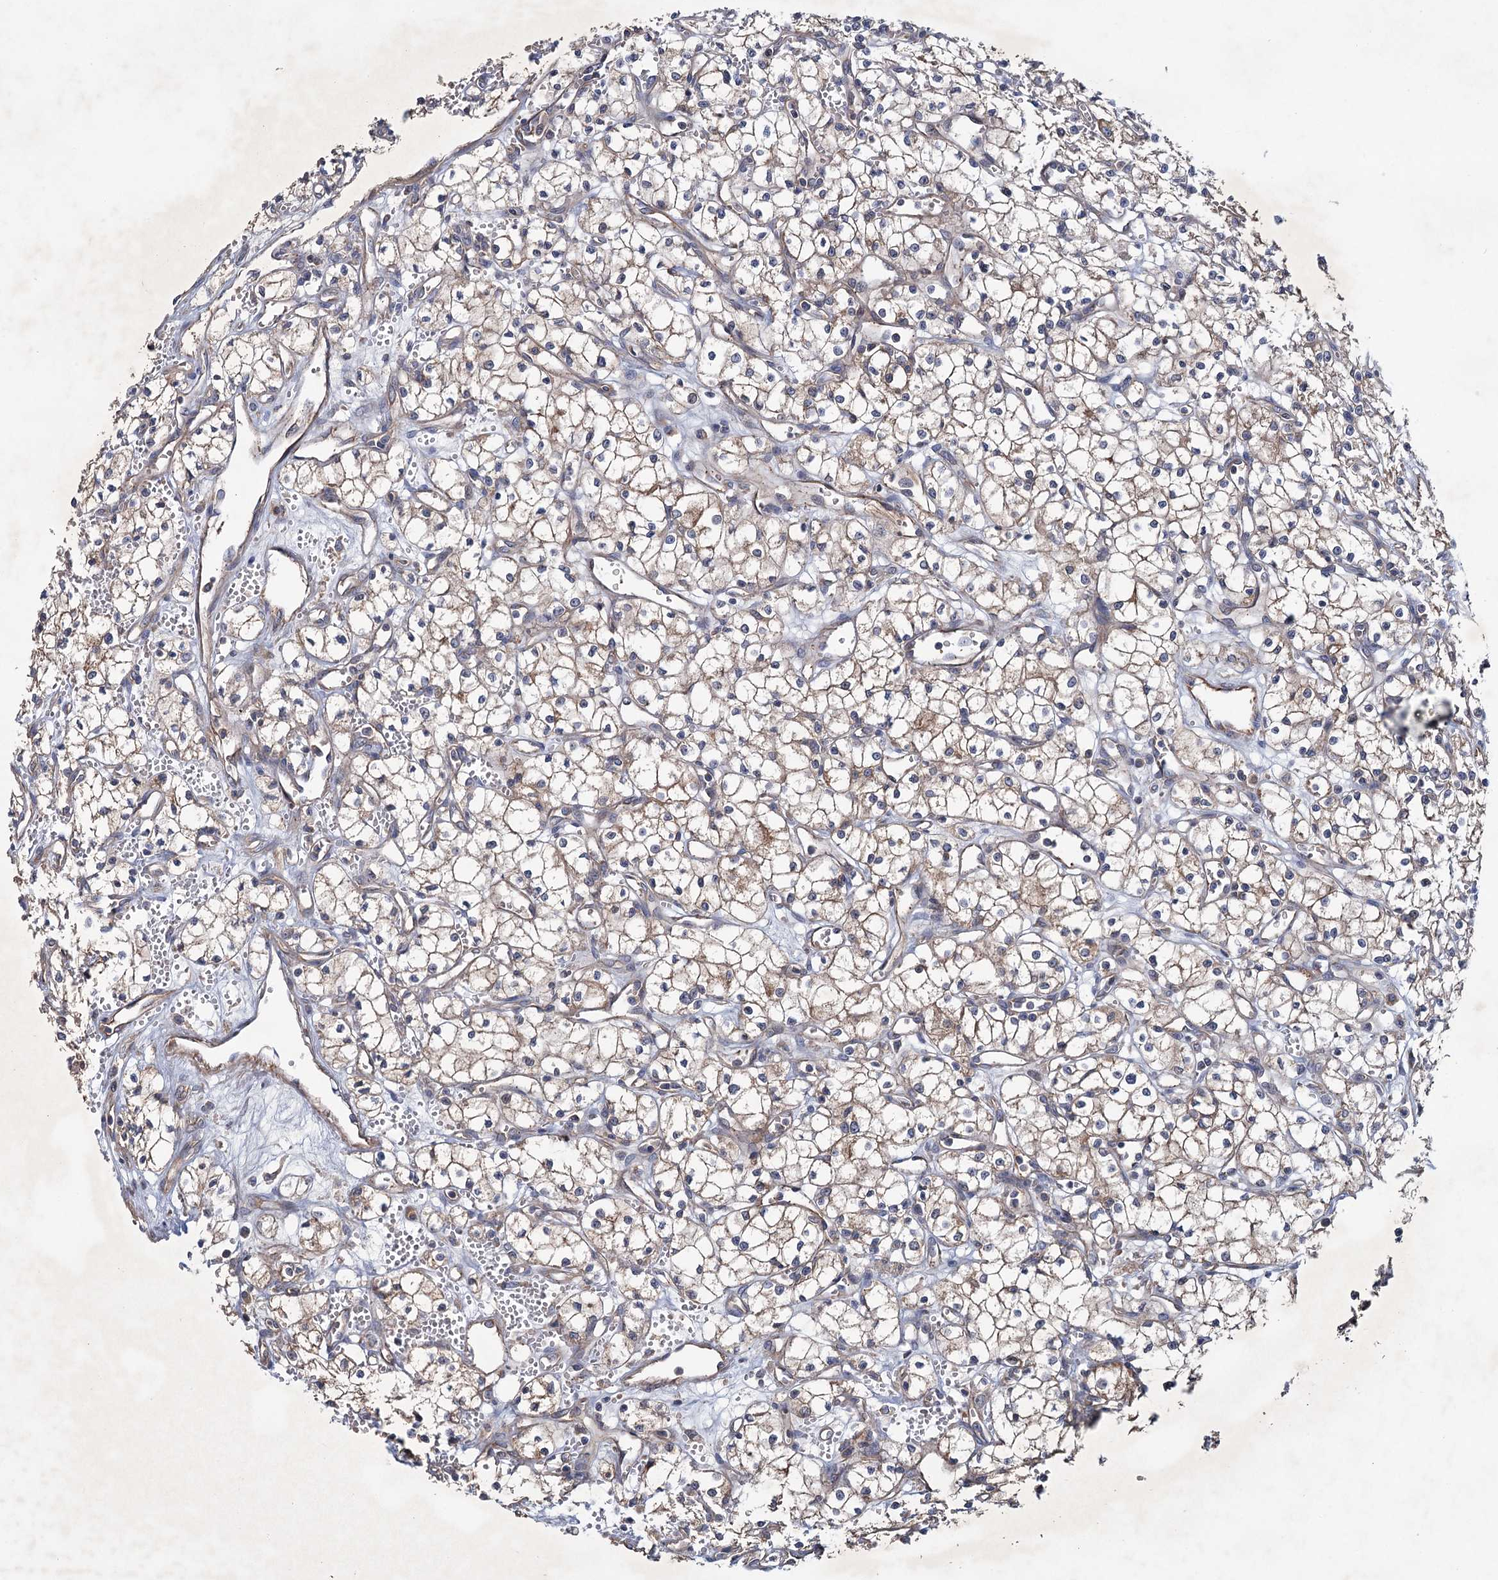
{"staining": {"intensity": "weak", "quantity": ">75%", "location": "cytoplasmic/membranous"}, "tissue": "renal cancer", "cell_type": "Tumor cells", "image_type": "cancer", "snomed": [{"axis": "morphology", "description": "Adenocarcinoma, NOS"}, {"axis": "topography", "description": "Kidney"}], "caption": "Protein staining by IHC reveals weak cytoplasmic/membranous positivity in approximately >75% of tumor cells in adenocarcinoma (renal).", "gene": "MTRR", "patient": {"sex": "male", "age": 59}}